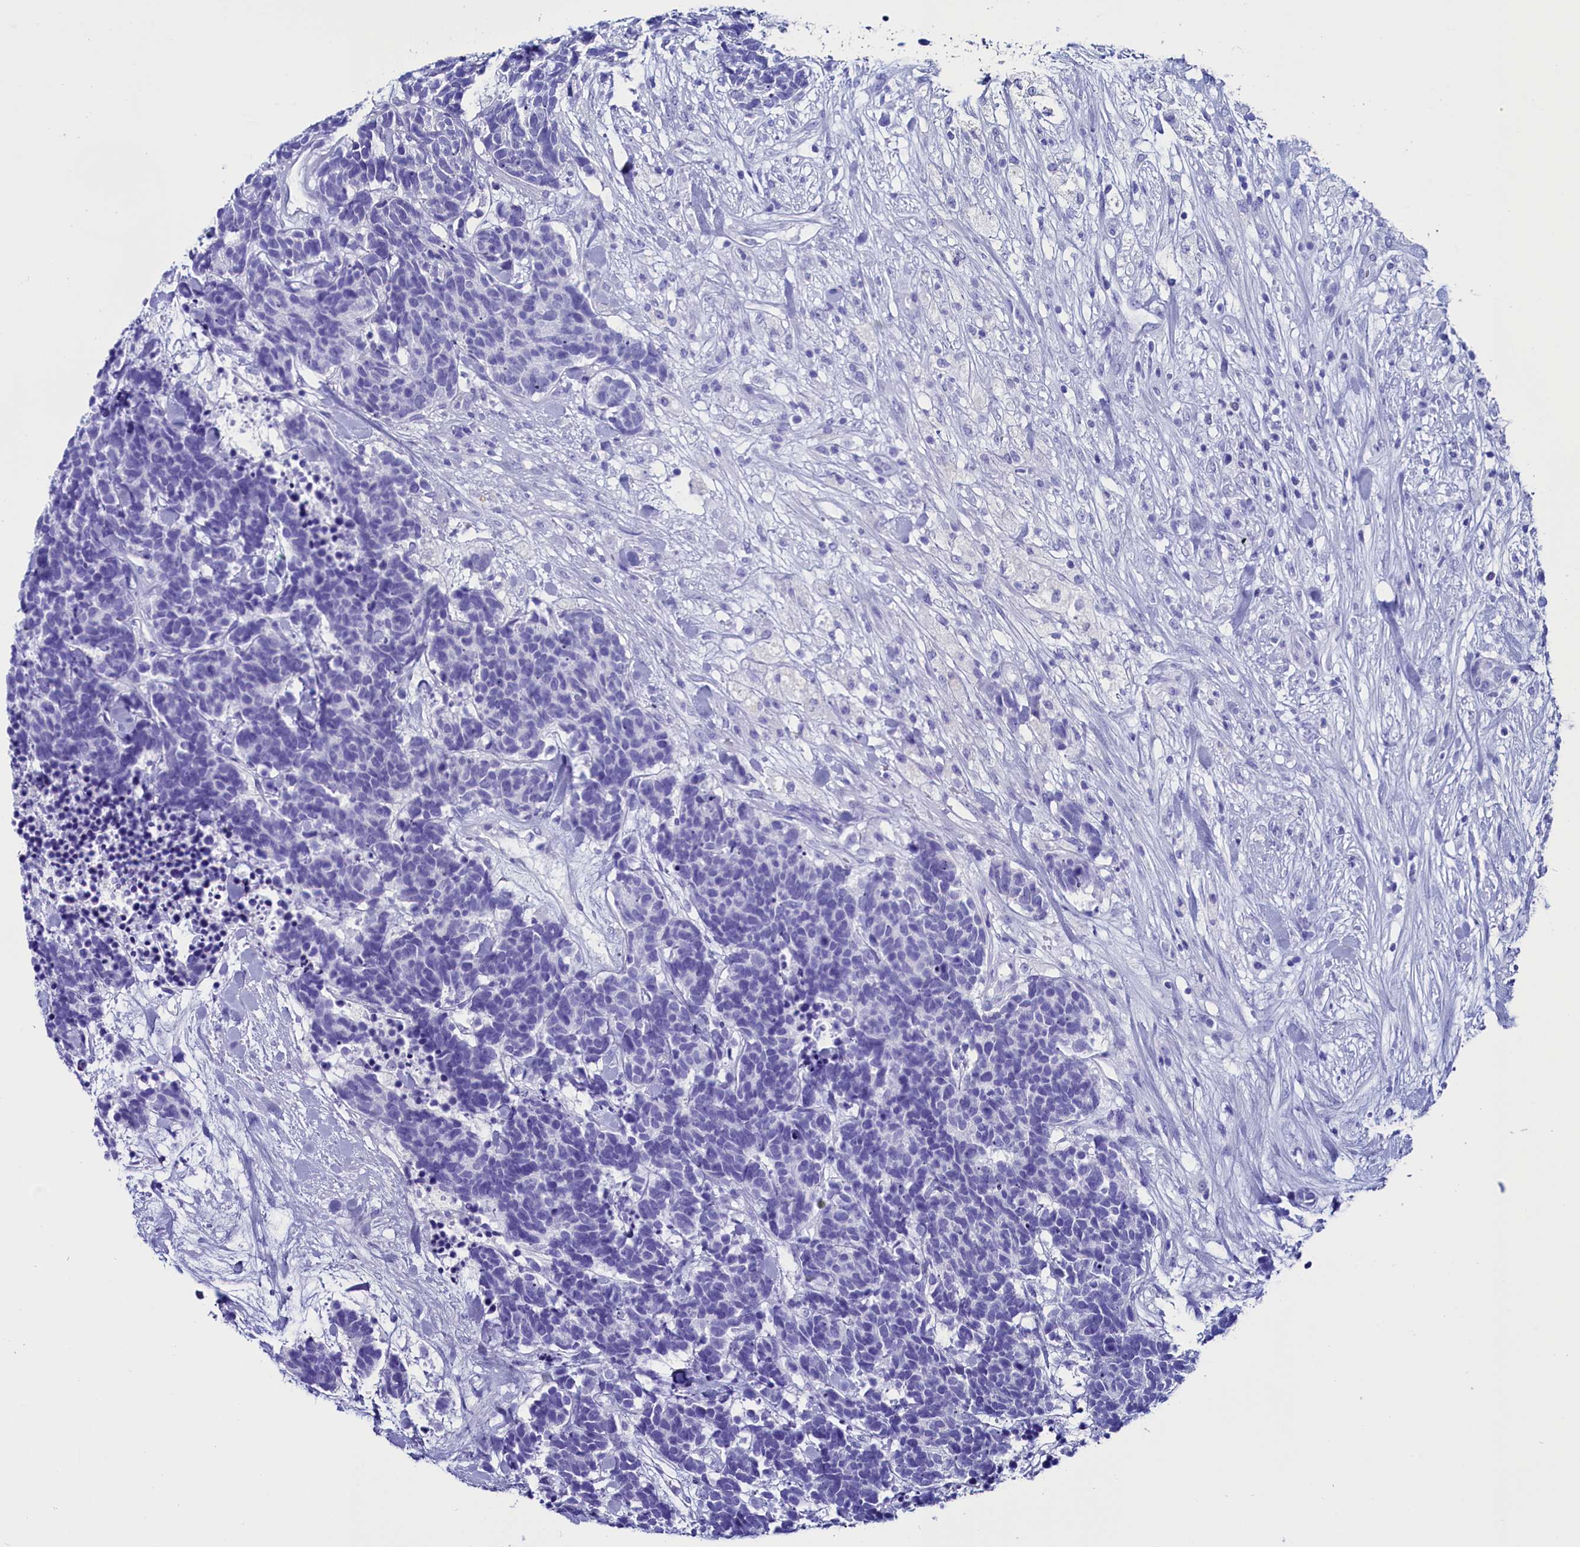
{"staining": {"intensity": "negative", "quantity": "none", "location": "none"}, "tissue": "carcinoid", "cell_type": "Tumor cells", "image_type": "cancer", "snomed": [{"axis": "morphology", "description": "Carcinoma, NOS"}, {"axis": "morphology", "description": "Carcinoid, malignant, NOS"}, {"axis": "topography", "description": "Prostate"}], "caption": "A high-resolution photomicrograph shows immunohistochemistry staining of carcinoma, which exhibits no significant staining in tumor cells.", "gene": "ANKRD29", "patient": {"sex": "male", "age": 57}}